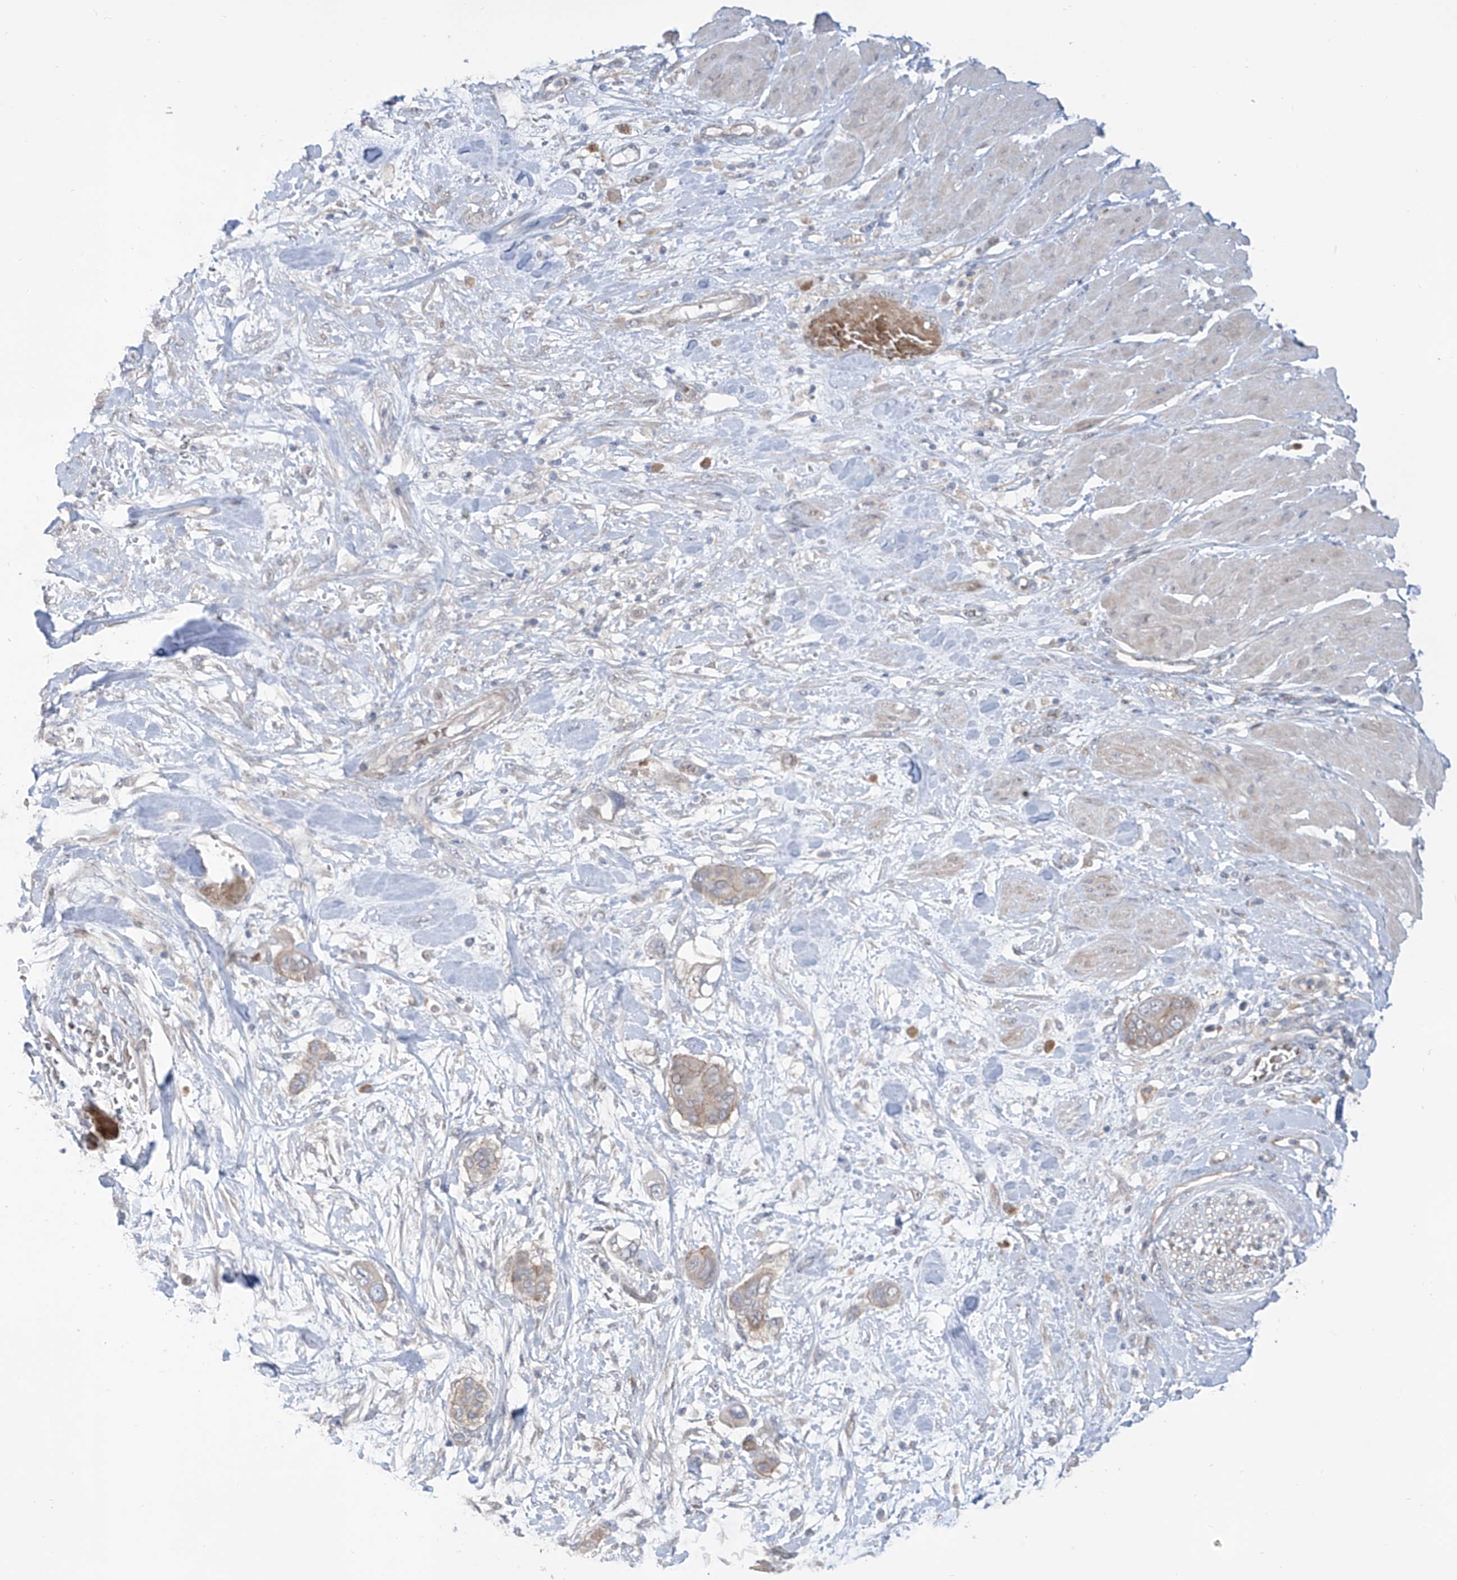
{"staining": {"intensity": "weak", "quantity": "<25%", "location": "cytoplasmic/membranous"}, "tissue": "pancreatic cancer", "cell_type": "Tumor cells", "image_type": "cancer", "snomed": [{"axis": "morphology", "description": "Adenocarcinoma, NOS"}, {"axis": "topography", "description": "Pancreas"}], "caption": "An image of pancreatic cancer stained for a protein demonstrates no brown staining in tumor cells.", "gene": "LRRC1", "patient": {"sex": "male", "age": 68}}